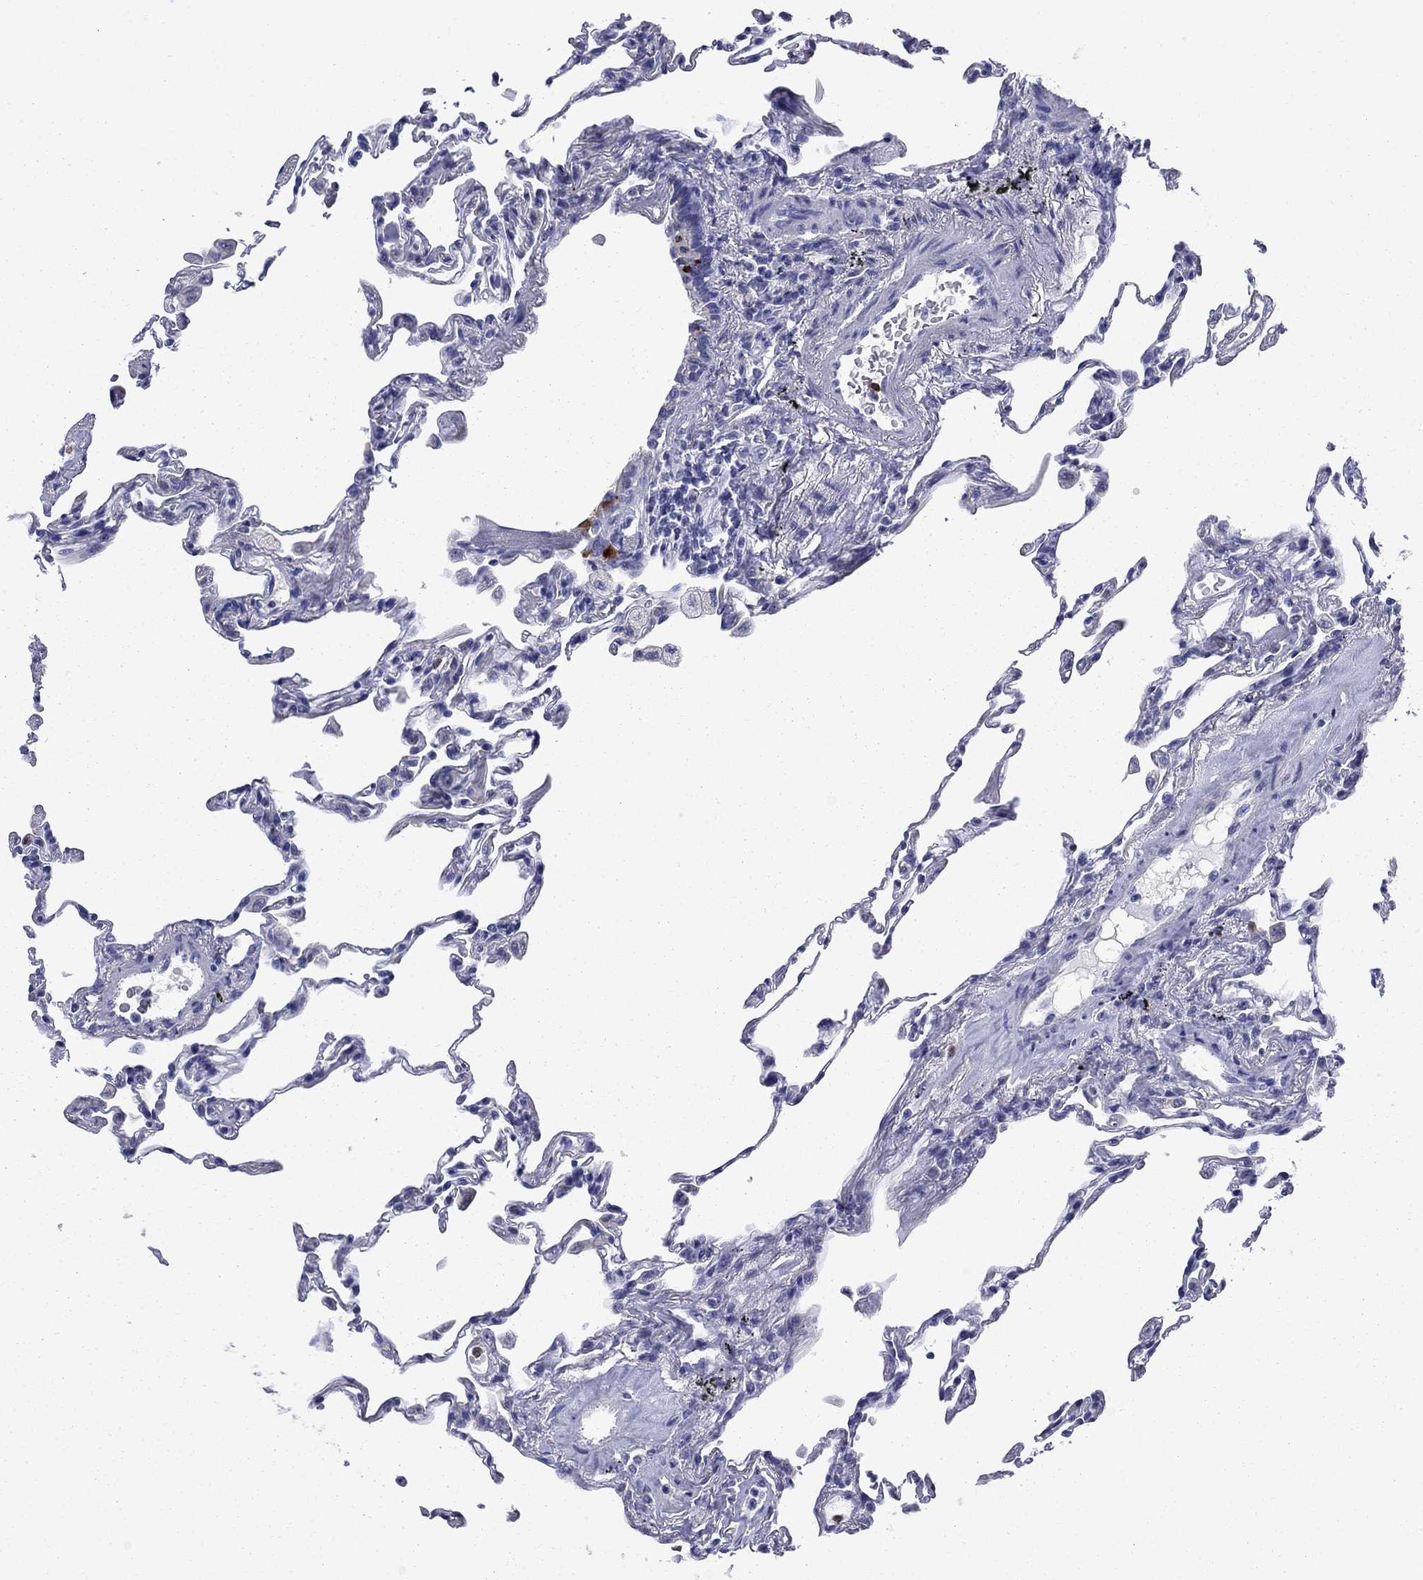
{"staining": {"intensity": "negative", "quantity": "none", "location": "none"}, "tissue": "lung", "cell_type": "Alveolar cells", "image_type": "normal", "snomed": [{"axis": "morphology", "description": "Normal tissue, NOS"}, {"axis": "topography", "description": "Lung"}], "caption": "Immunohistochemistry image of benign lung: human lung stained with DAB exhibits no significant protein expression in alveolar cells.", "gene": "SERPINB2", "patient": {"sex": "female", "age": 57}}